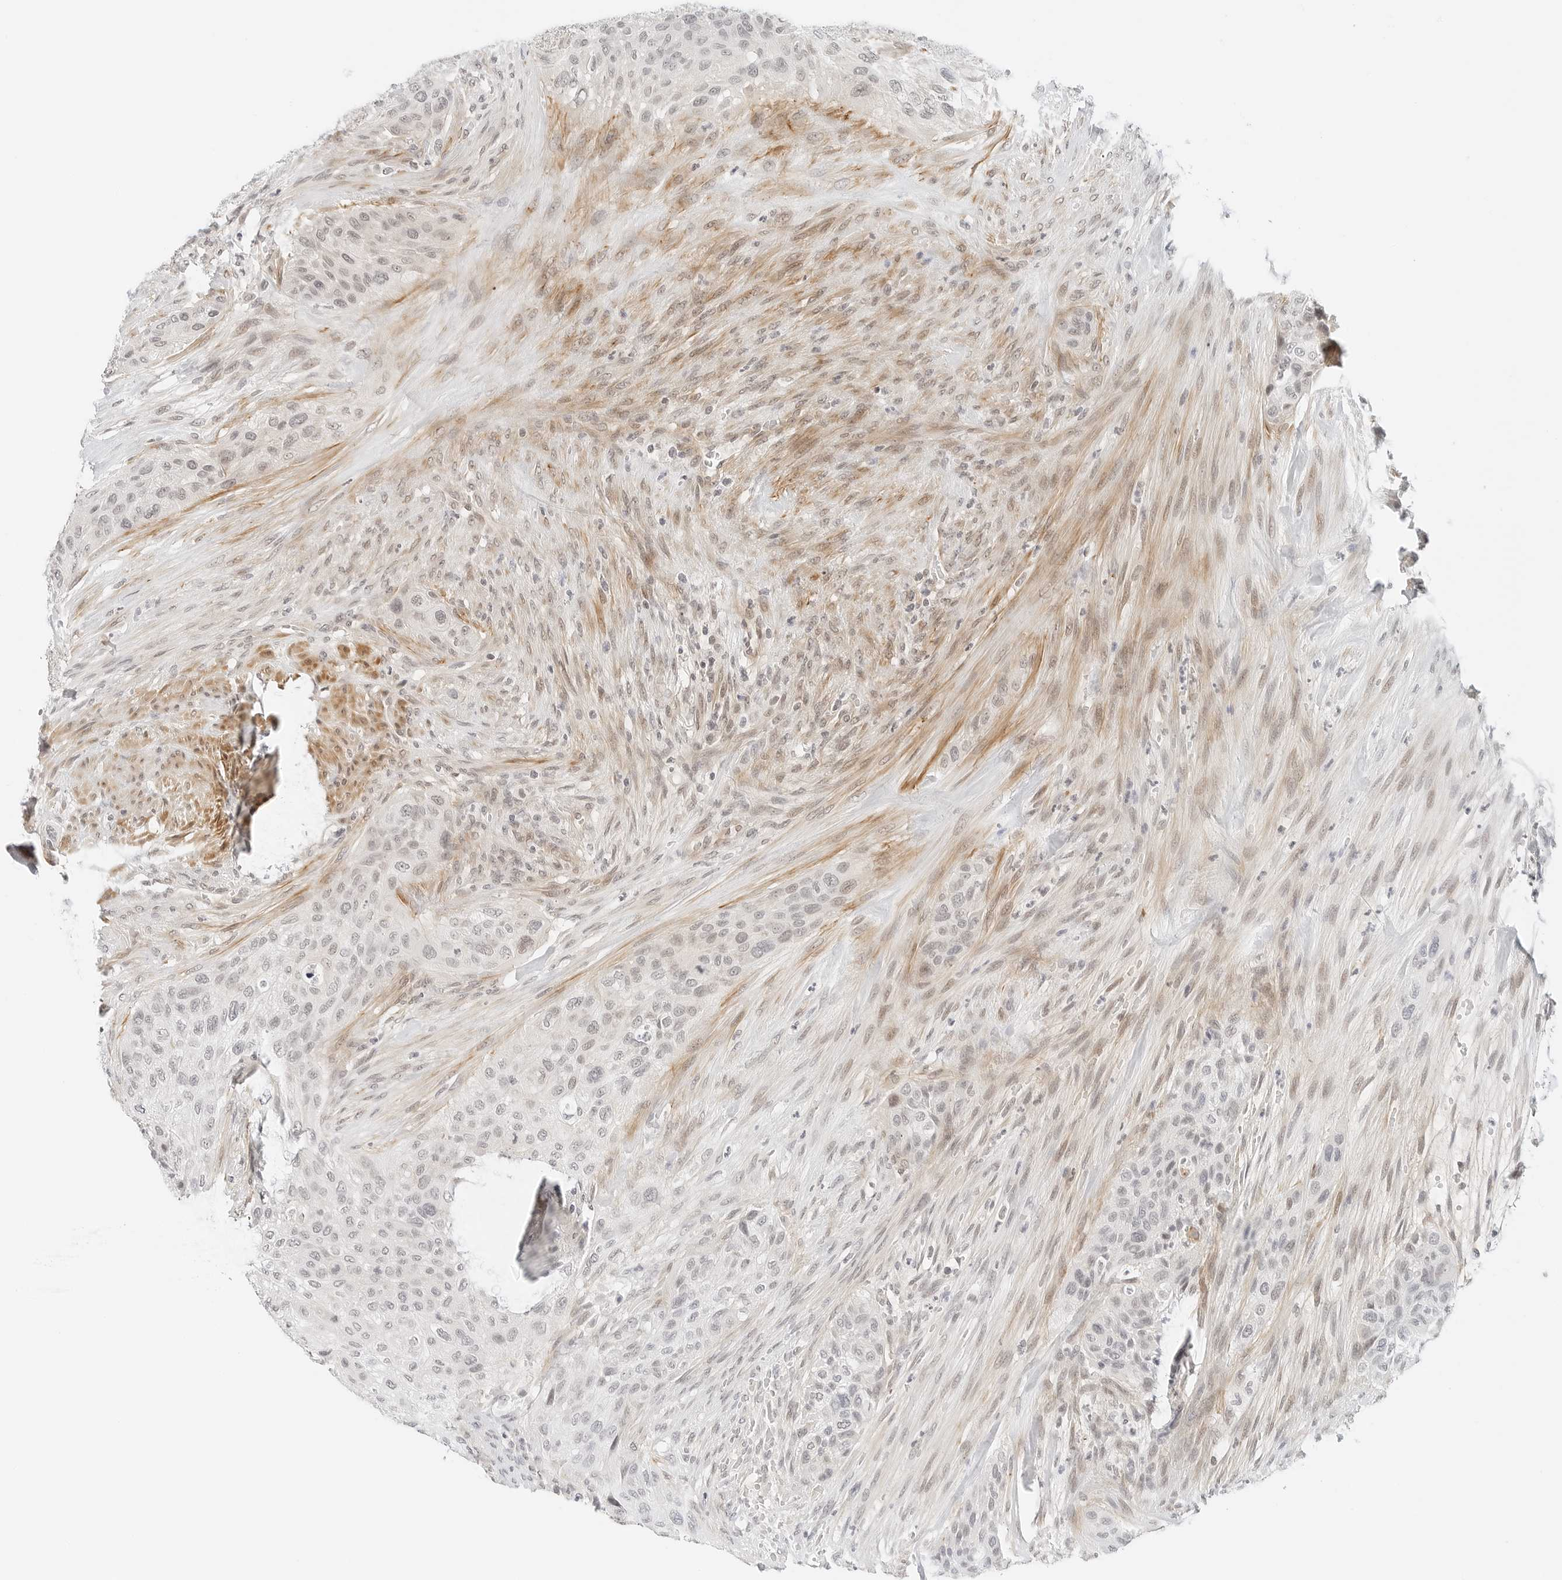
{"staining": {"intensity": "weak", "quantity": "<25%", "location": "nuclear"}, "tissue": "urothelial cancer", "cell_type": "Tumor cells", "image_type": "cancer", "snomed": [{"axis": "morphology", "description": "Urothelial carcinoma, High grade"}, {"axis": "topography", "description": "Urinary bladder"}], "caption": "IHC of human urothelial cancer shows no positivity in tumor cells.", "gene": "NEO1", "patient": {"sex": "male", "age": 35}}